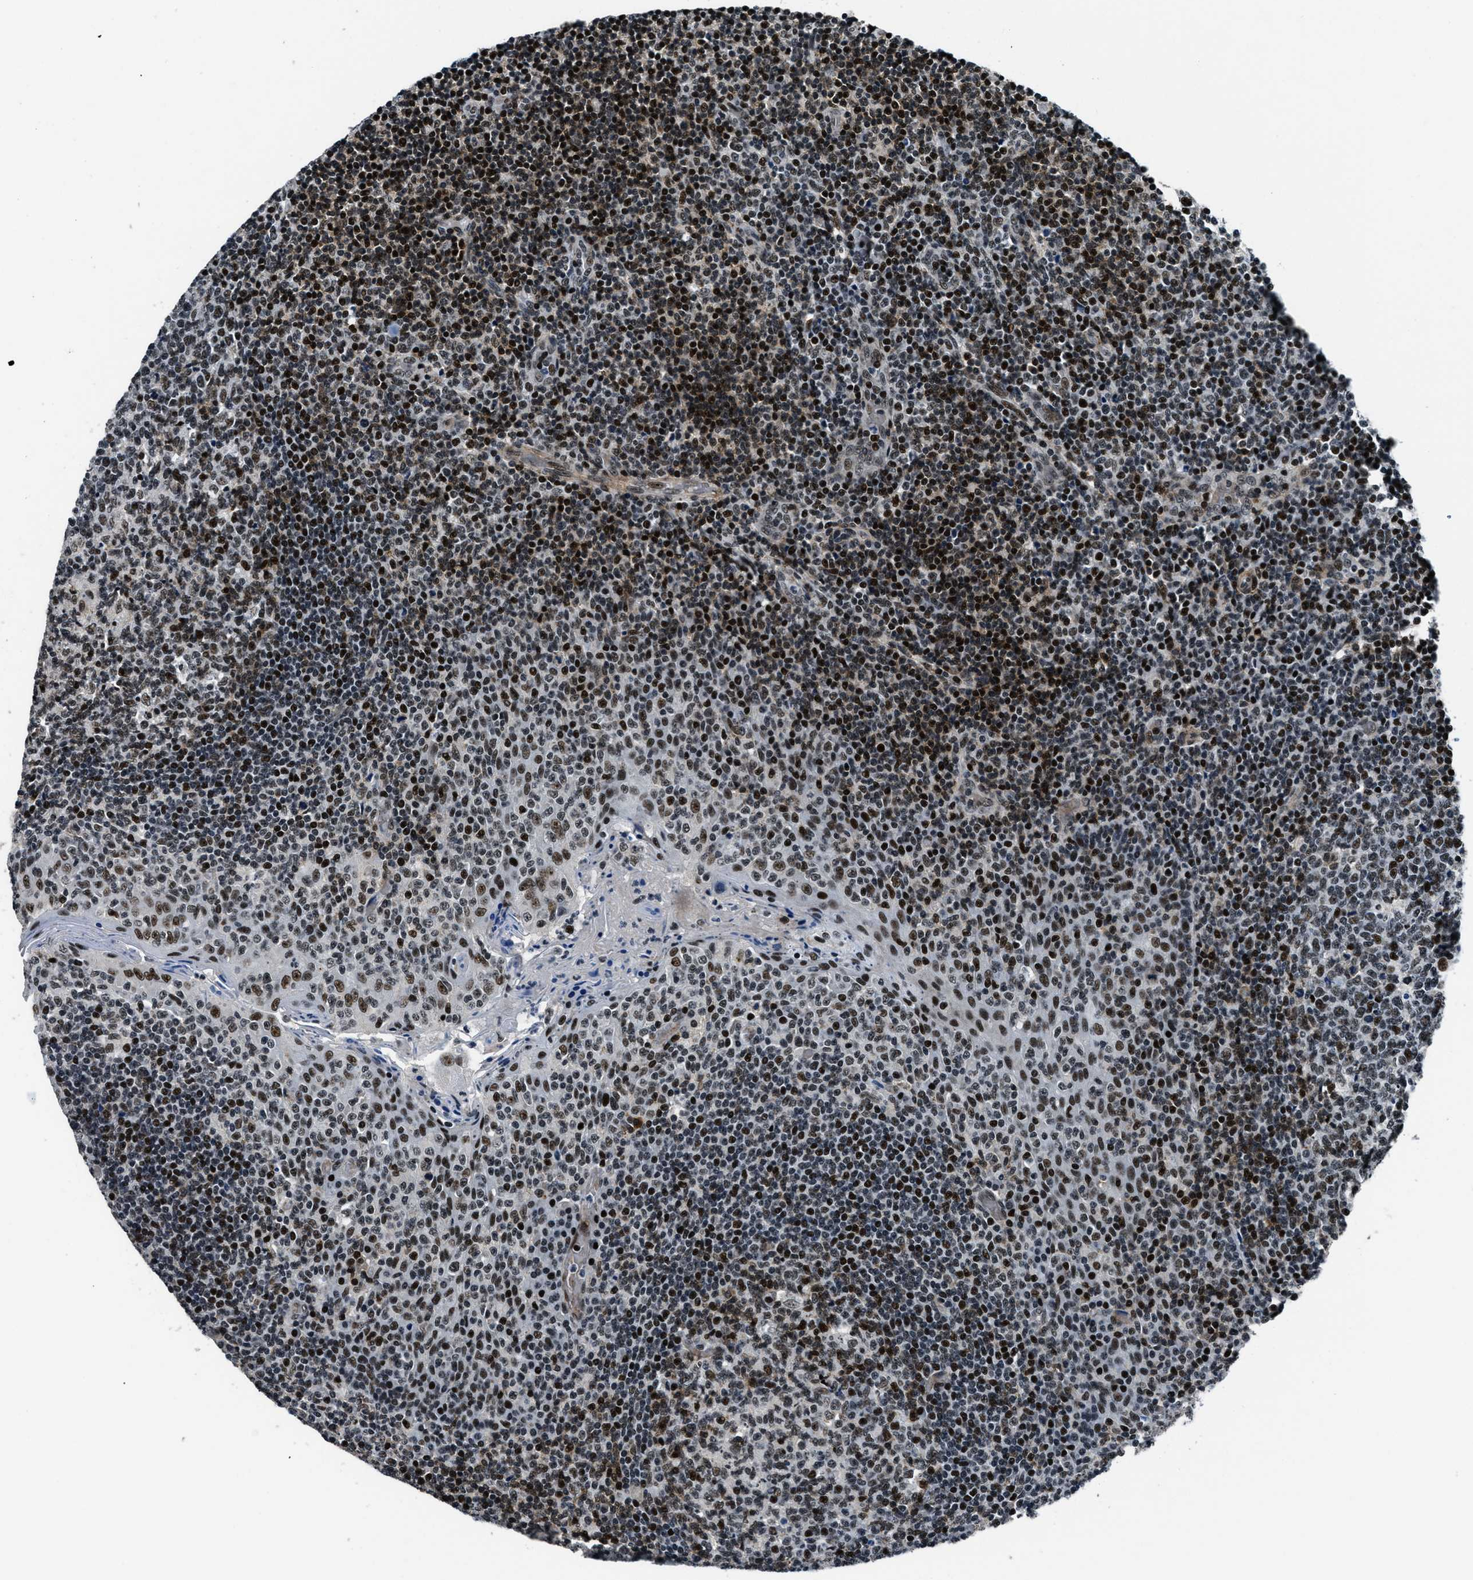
{"staining": {"intensity": "strong", "quantity": "25%-75%", "location": "nuclear"}, "tissue": "tonsil", "cell_type": "Germinal center cells", "image_type": "normal", "snomed": [{"axis": "morphology", "description": "Normal tissue, NOS"}, {"axis": "topography", "description": "Tonsil"}], "caption": "Immunohistochemistry (DAB) staining of unremarkable tonsil displays strong nuclear protein expression in about 25%-75% of germinal center cells.", "gene": "SMARCB1", "patient": {"sex": "female", "age": 19}}